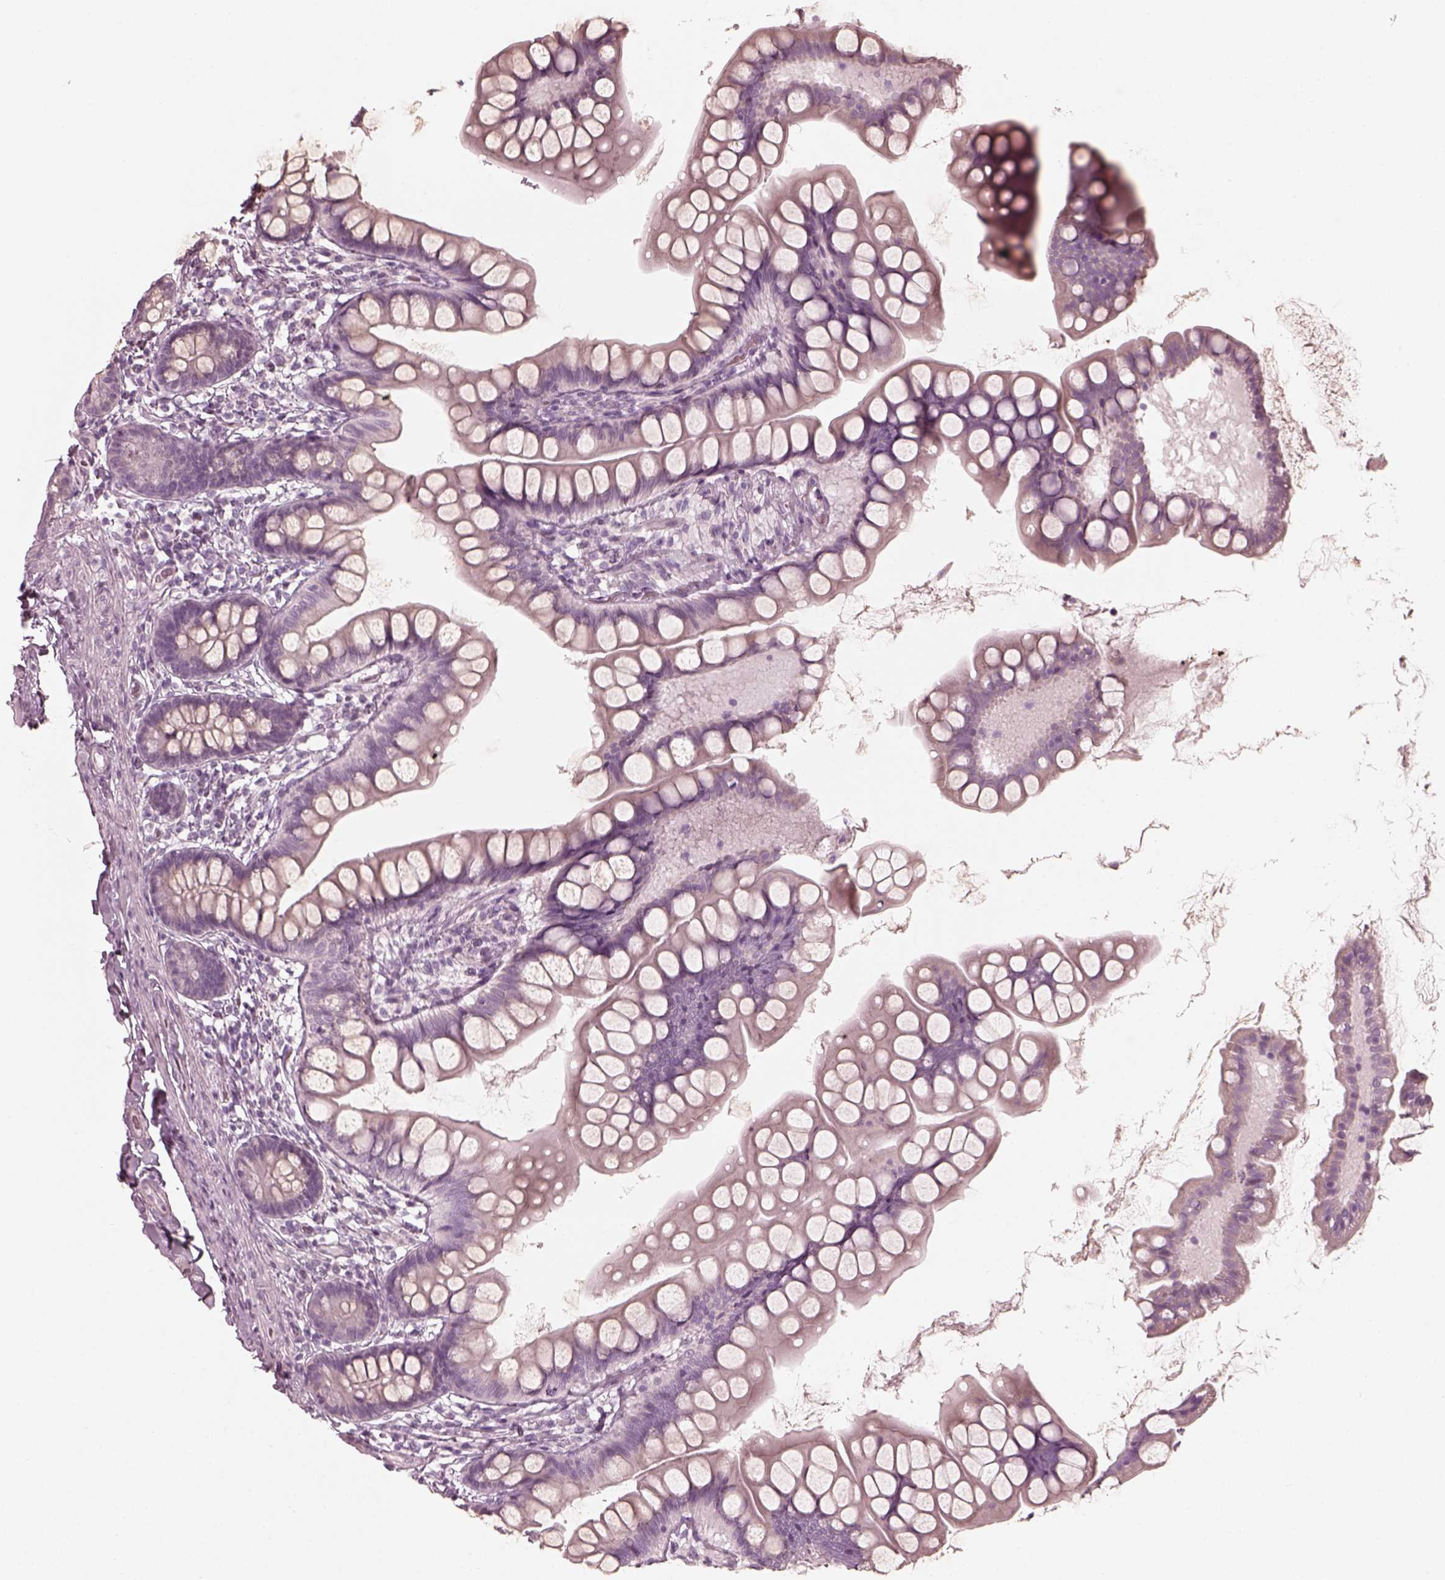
{"staining": {"intensity": "negative", "quantity": "none", "location": "none"}, "tissue": "small intestine", "cell_type": "Glandular cells", "image_type": "normal", "snomed": [{"axis": "morphology", "description": "Normal tissue, NOS"}, {"axis": "topography", "description": "Small intestine"}], "caption": "Micrograph shows no protein staining in glandular cells of unremarkable small intestine.", "gene": "SAXO2", "patient": {"sex": "male", "age": 70}}